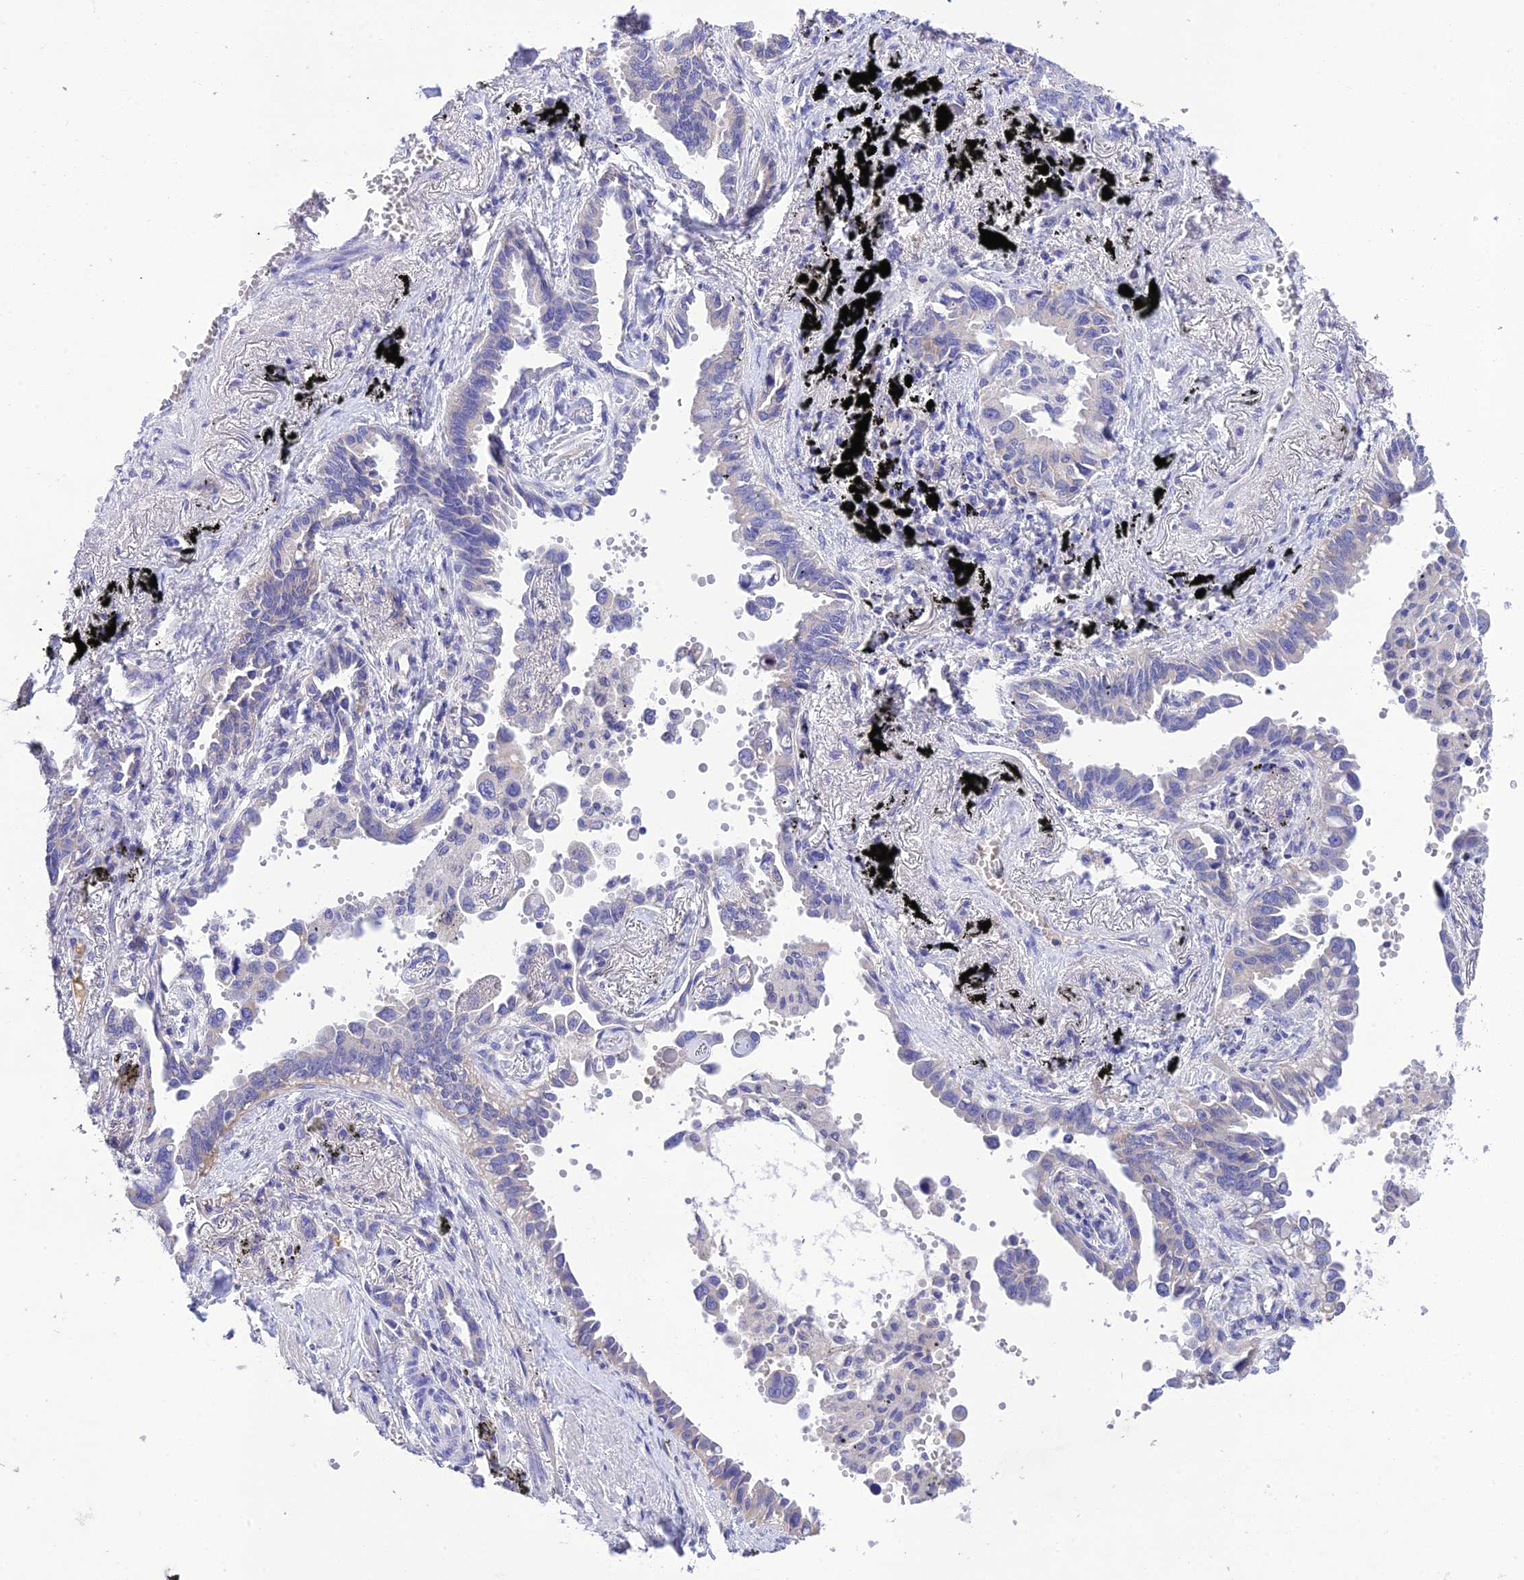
{"staining": {"intensity": "negative", "quantity": "none", "location": "none"}, "tissue": "lung cancer", "cell_type": "Tumor cells", "image_type": "cancer", "snomed": [{"axis": "morphology", "description": "Adenocarcinoma, NOS"}, {"axis": "topography", "description": "Lung"}], "caption": "Tumor cells show no significant protein positivity in adenocarcinoma (lung).", "gene": "MS4A5", "patient": {"sex": "male", "age": 67}}